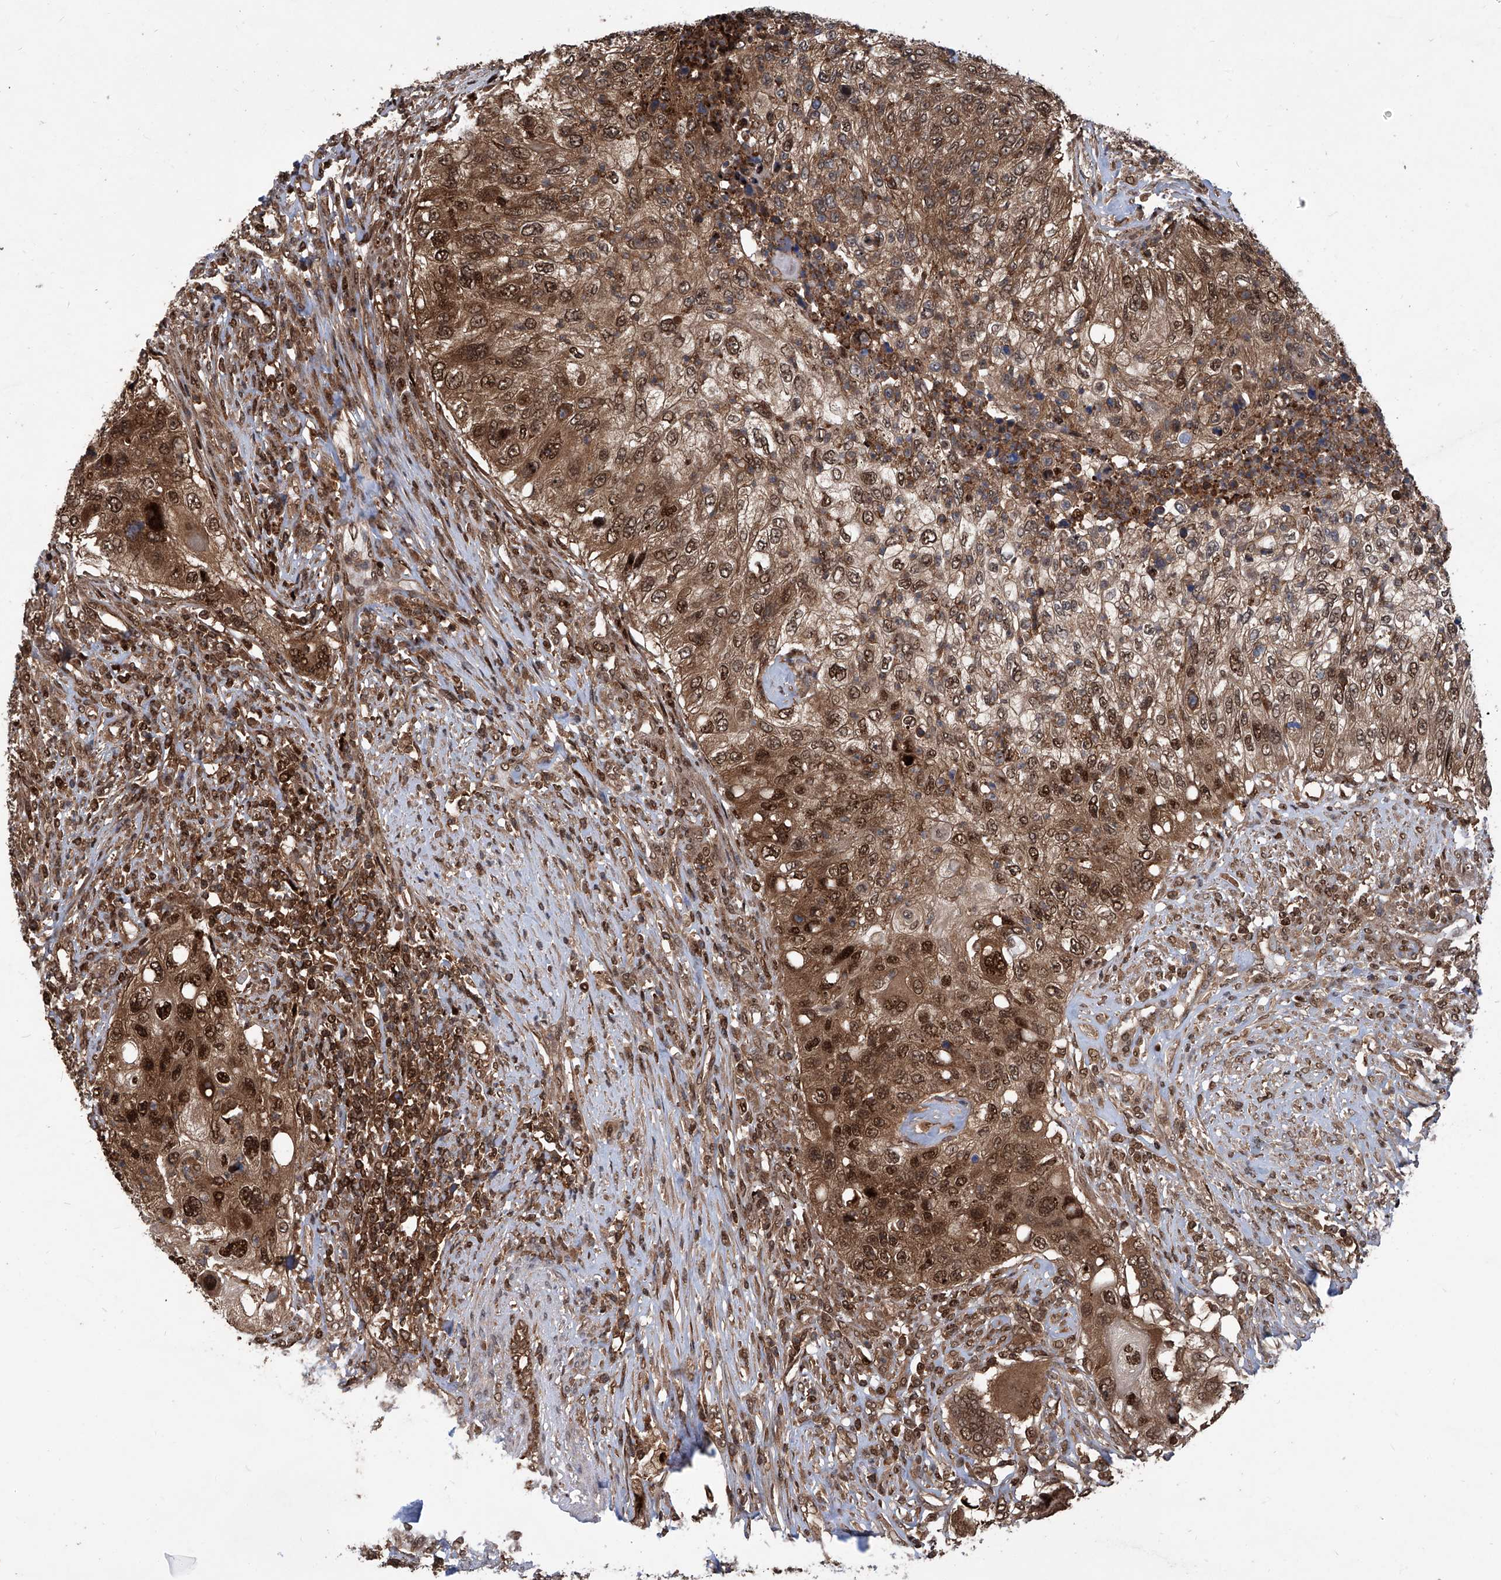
{"staining": {"intensity": "strong", "quantity": "25%-75%", "location": "cytoplasmic/membranous,nuclear"}, "tissue": "urothelial cancer", "cell_type": "Tumor cells", "image_type": "cancer", "snomed": [{"axis": "morphology", "description": "Urothelial carcinoma, High grade"}, {"axis": "topography", "description": "Urinary bladder"}], "caption": "Immunohistochemistry (DAB (3,3'-diaminobenzidine)) staining of urothelial carcinoma (high-grade) exhibits strong cytoplasmic/membranous and nuclear protein positivity in about 25%-75% of tumor cells.", "gene": "PSMB1", "patient": {"sex": "female", "age": 60}}